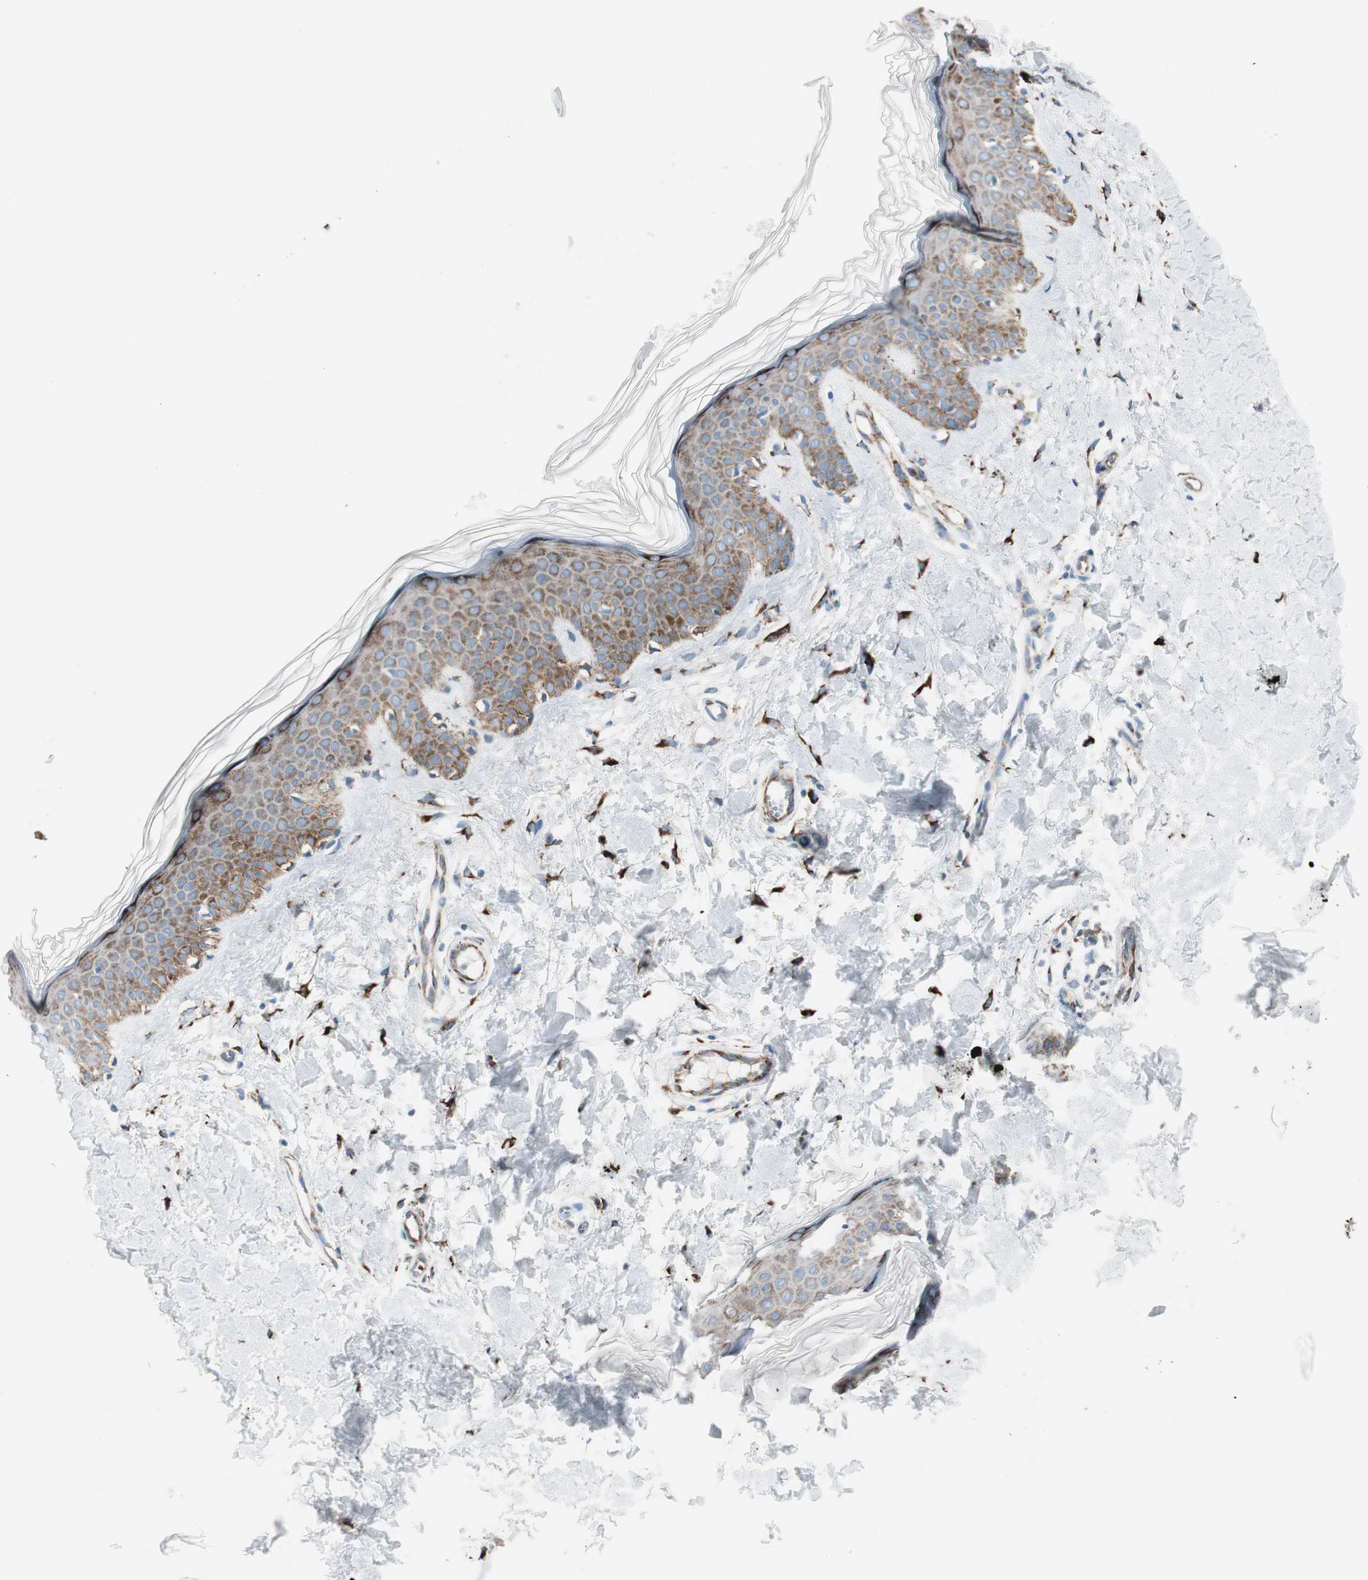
{"staining": {"intensity": "moderate", "quantity": ">75%", "location": "cytoplasmic/membranous"}, "tissue": "skin", "cell_type": "Fibroblasts", "image_type": "normal", "snomed": [{"axis": "morphology", "description": "Normal tissue, NOS"}, {"axis": "topography", "description": "Skin"}], "caption": "The image reveals staining of unremarkable skin, revealing moderate cytoplasmic/membranous protein staining (brown color) within fibroblasts.", "gene": "P4HTM", "patient": {"sex": "male", "age": 67}}